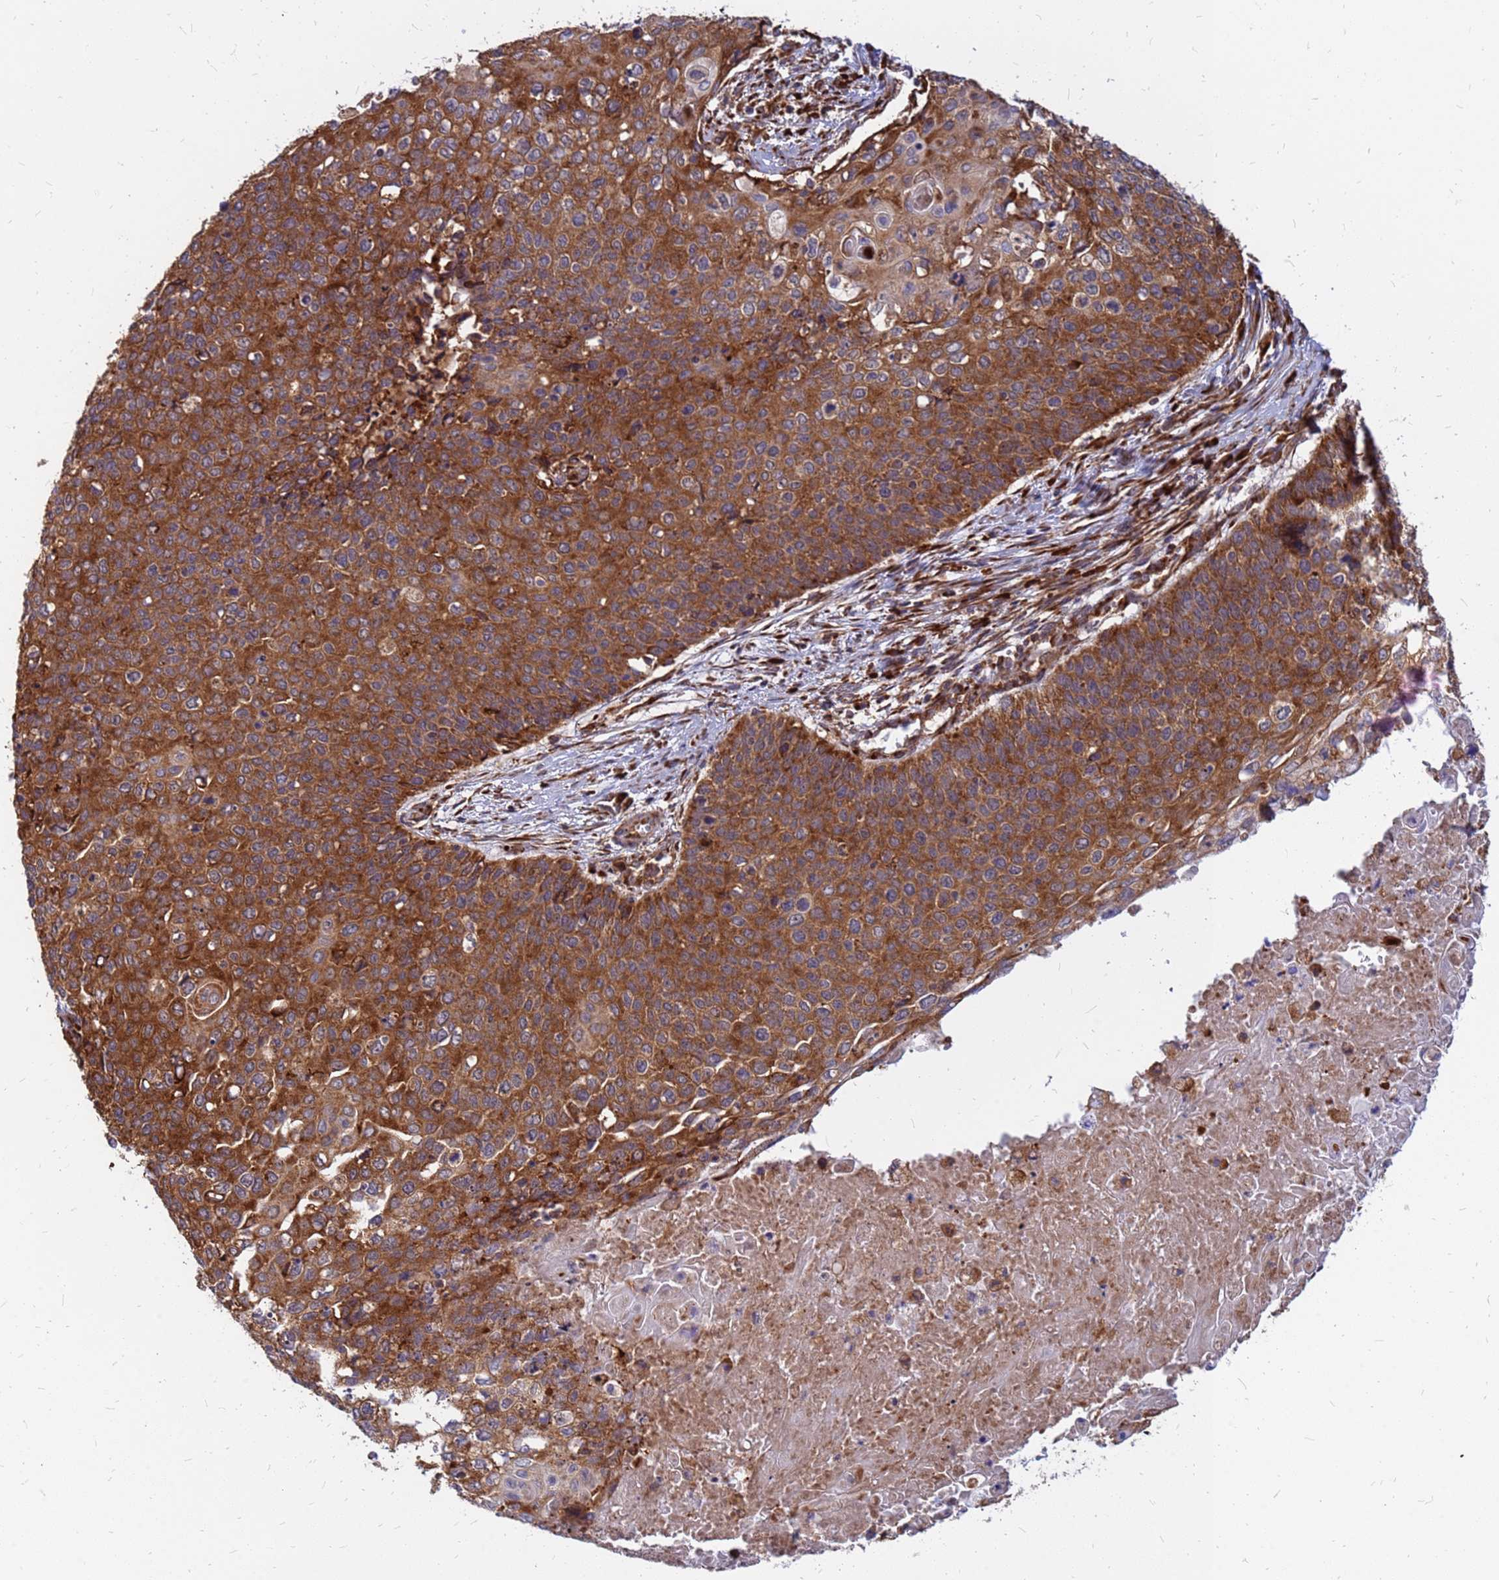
{"staining": {"intensity": "strong", "quantity": ">75%", "location": "cytoplasmic/membranous"}, "tissue": "cervical cancer", "cell_type": "Tumor cells", "image_type": "cancer", "snomed": [{"axis": "morphology", "description": "Squamous cell carcinoma, NOS"}, {"axis": "topography", "description": "Cervix"}], "caption": "Cervical cancer (squamous cell carcinoma) stained for a protein reveals strong cytoplasmic/membranous positivity in tumor cells.", "gene": "RPL8", "patient": {"sex": "female", "age": 39}}